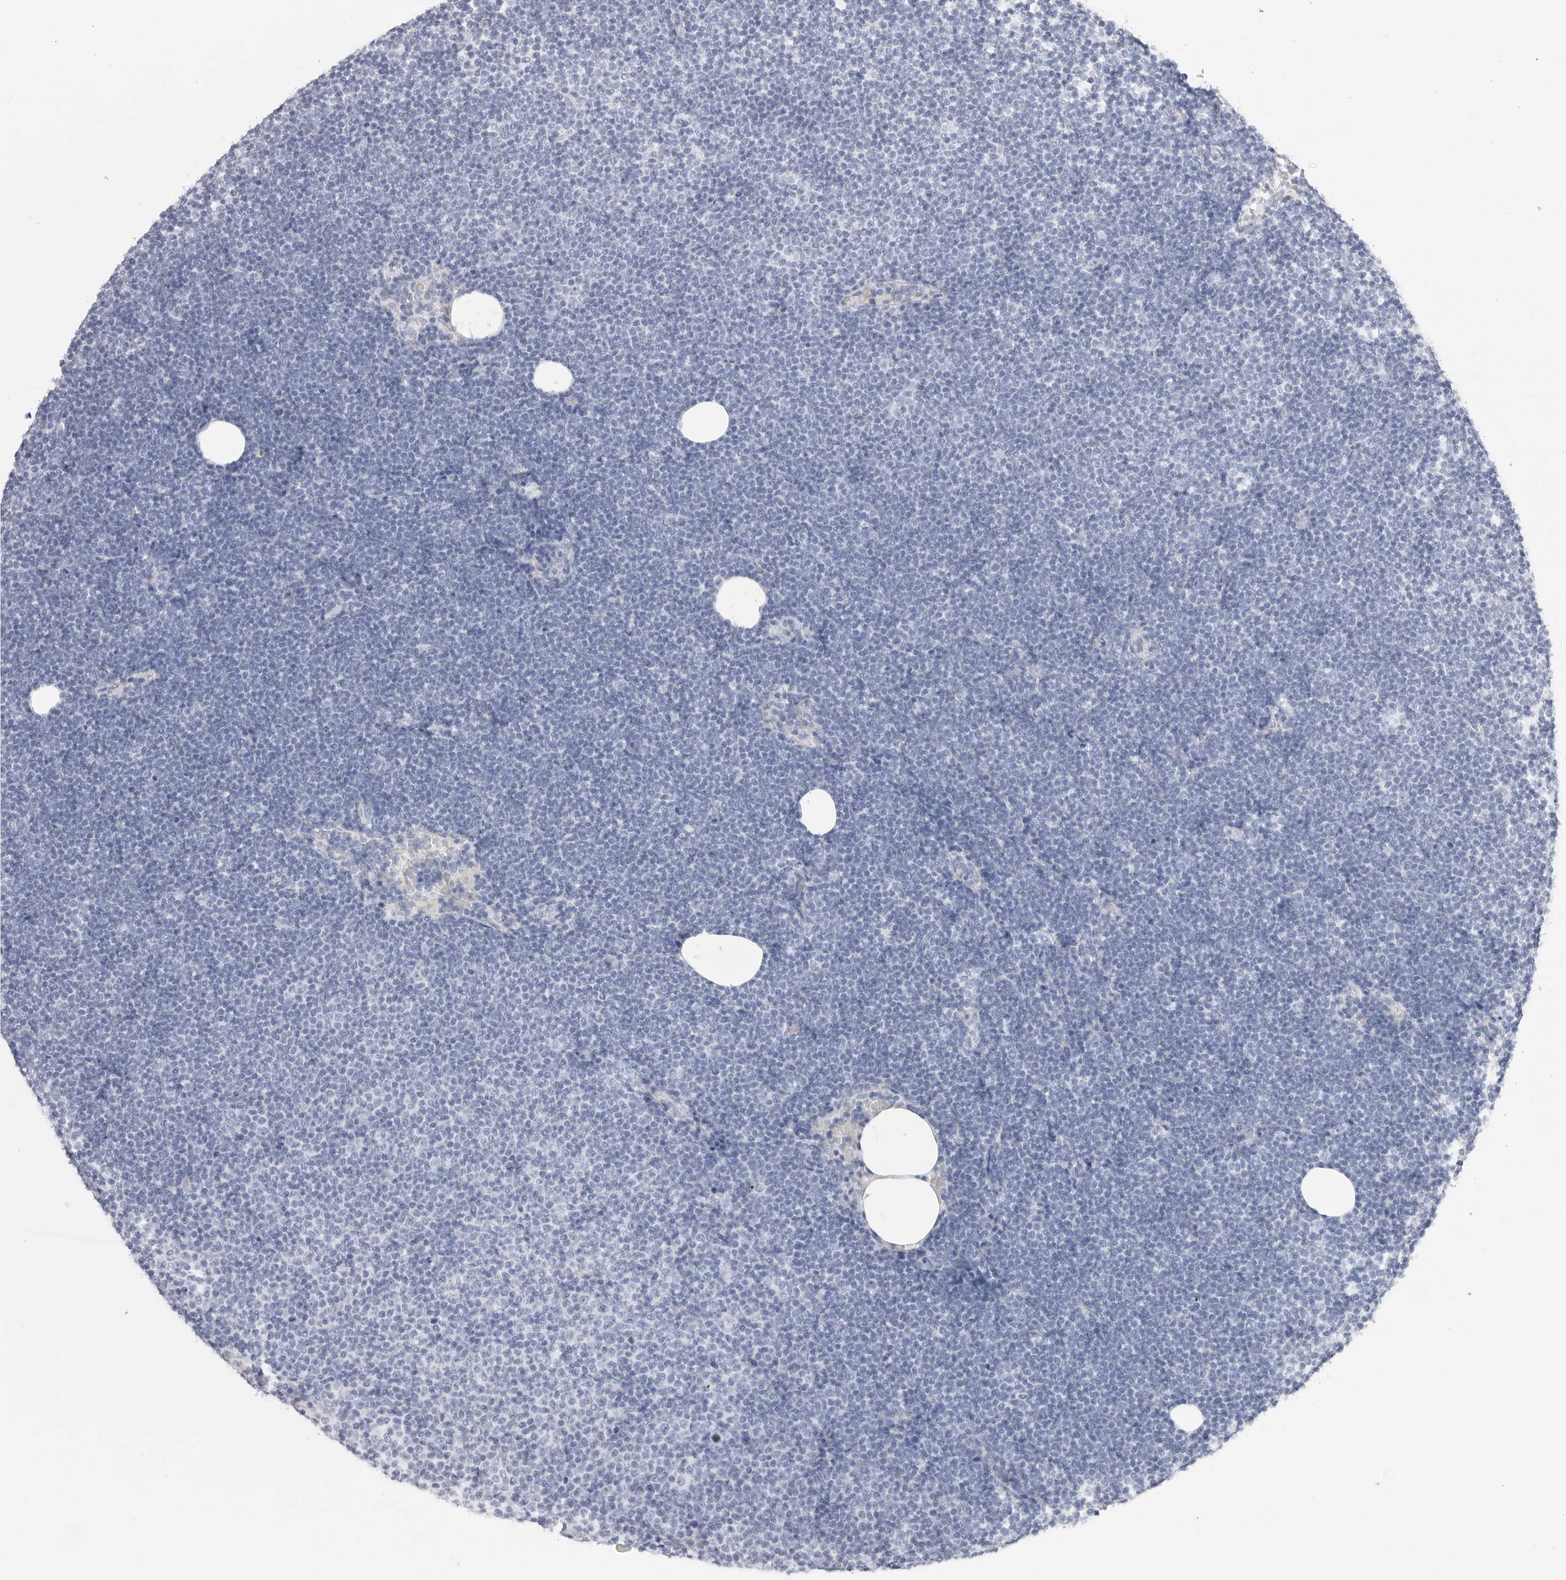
{"staining": {"intensity": "negative", "quantity": "none", "location": "none"}, "tissue": "lymphoma", "cell_type": "Tumor cells", "image_type": "cancer", "snomed": [{"axis": "morphology", "description": "Malignant lymphoma, non-Hodgkin's type, Low grade"}, {"axis": "topography", "description": "Lymph node"}], "caption": "This is a micrograph of IHC staining of lymphoma, which shows no positivity in tumor cells. (Brightfield microscopy of DAB (3,3'-diaminobenzidine) immunohistochemistry (IHC) at high magnification).", "gene": "CSH1", "patient": {"sex": "female", "age": 53}}